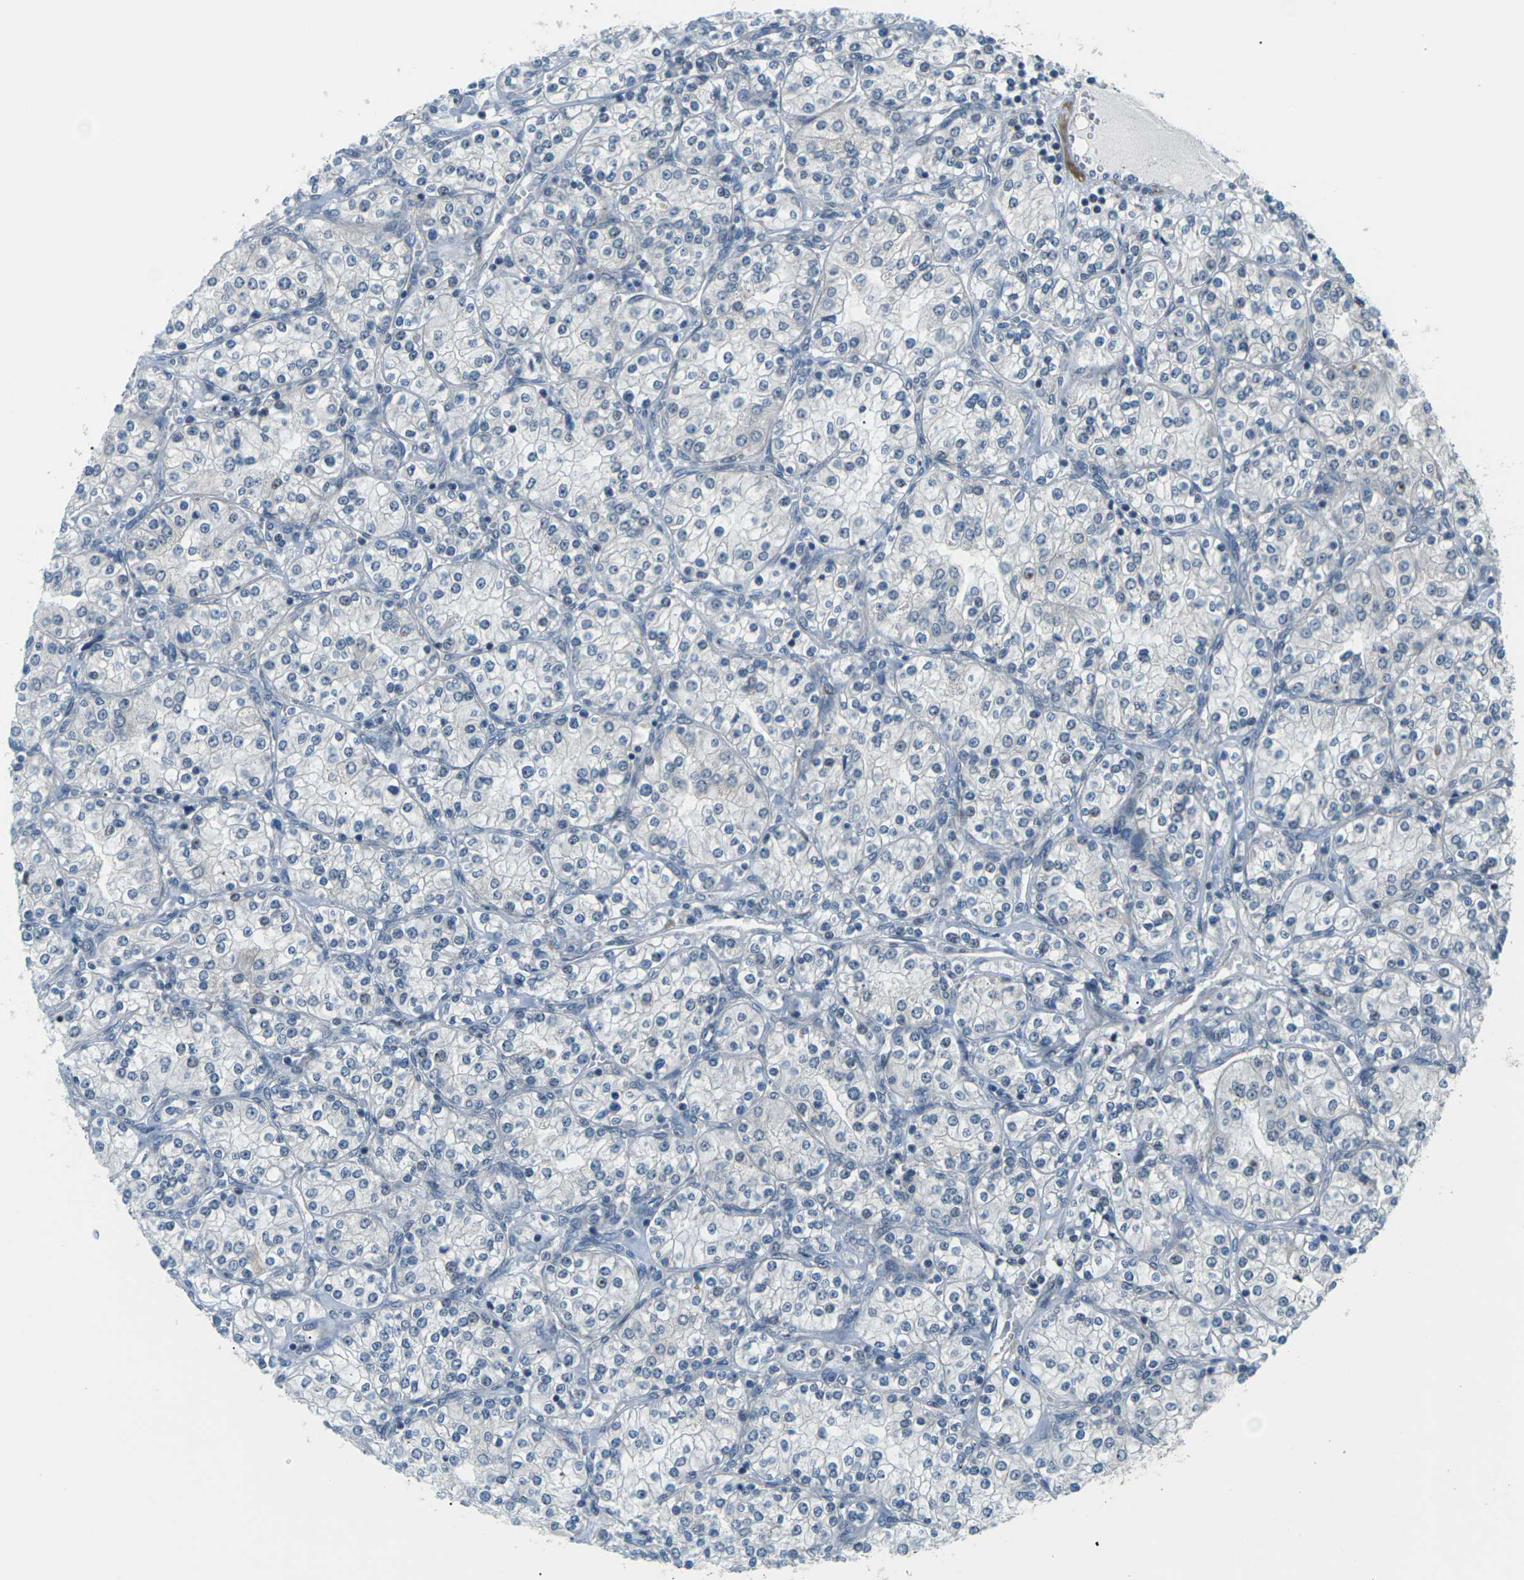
{"staining": {"intensity": "negative", "quantity": "none", "location": "none"}, "tissue": "renal cancer", "cell_type": "Tumor cells", "image_type": "cancer", "snomed": [{"axis": "morphology", "description": "Adenocarcinoma, NOS"}, {"axis": "topography", "description": "Kidney"}], "caption": "The micrograph shows no staining of tumor cells in renal adenocarcinoma. (Immunohistochemistry (ihc), brightfield microscopy, high magnification).", "gene": "SLC13A3", "patient": {"sex": "male", "age": 77}}